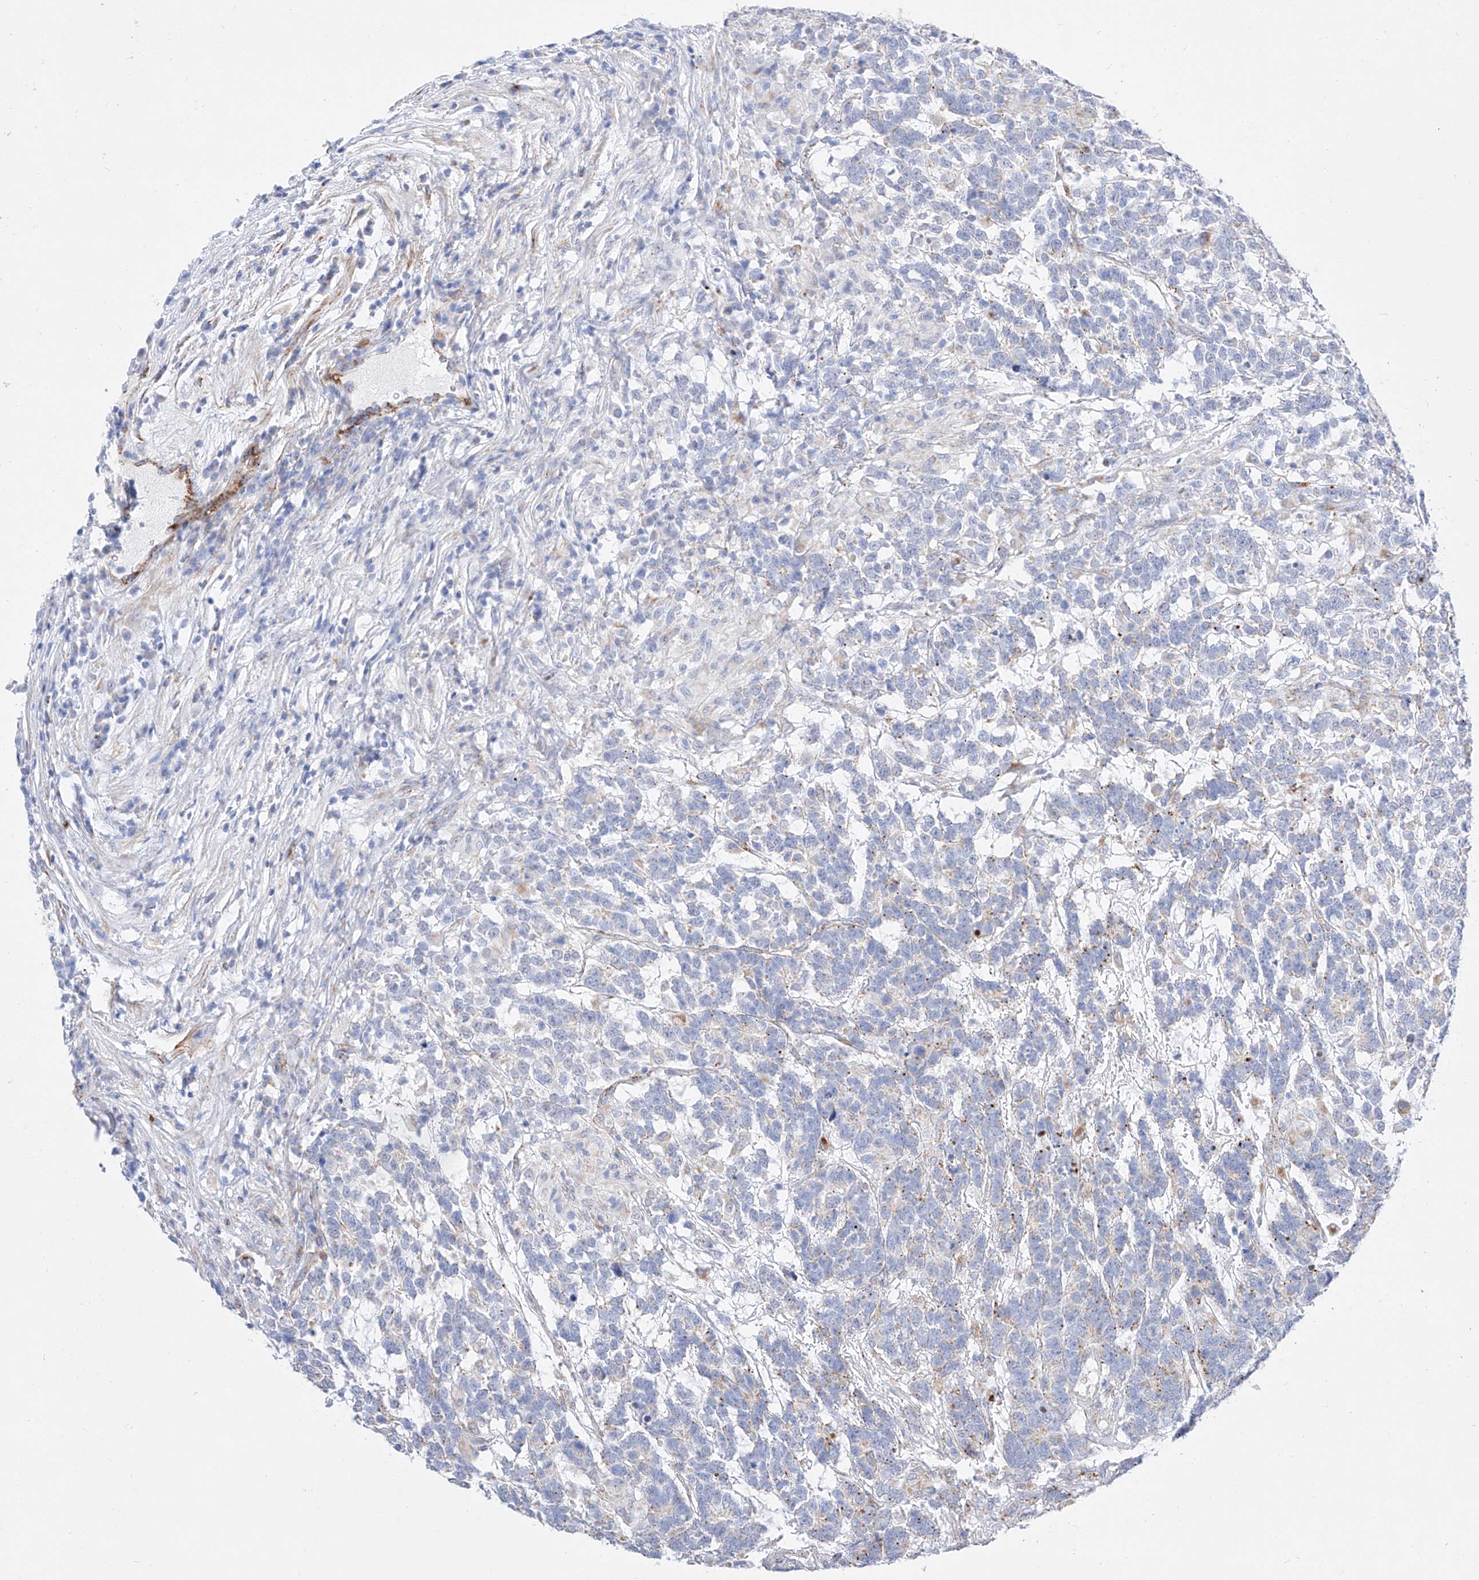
{"staining": {"intensity": "negative", "quantity": "none", "location": "none"}, "tissue": "testis cancer", "cell_type": "Tumor cells", "image_type": "cancer", "snomed": [{"axis": "morphology", "description": "Carcinoma, Embryonal, NOS"}, {"axis": "topography", "description": "Testis"}], "caption": "A photomicrograph of human testis cancer (embryonal carcinoma) is negative for staining in tumor cells.", "gene": "C6orf62", "patient": {"sex": "male", "age": 26}}